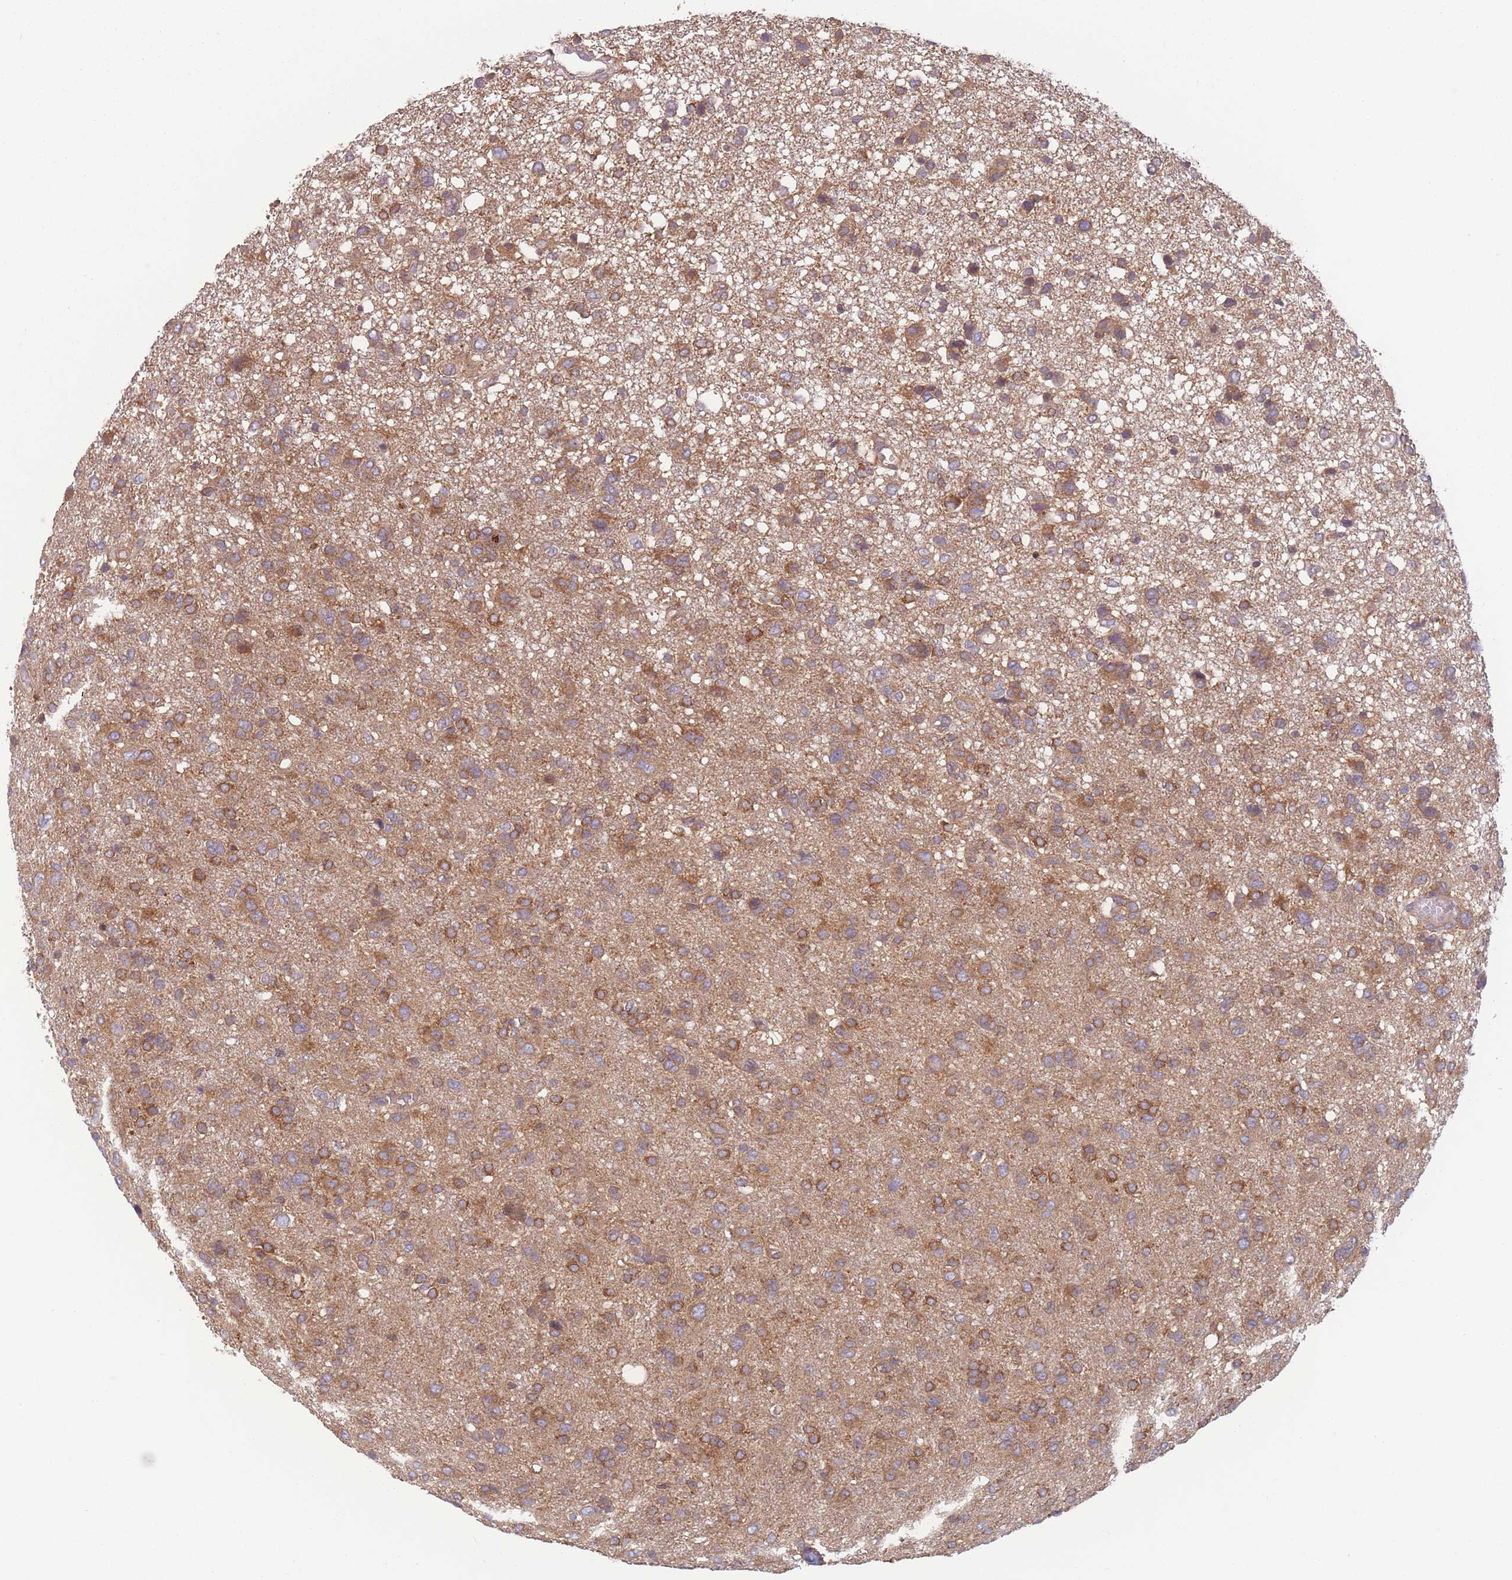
{"staining": {"intensity": "moderate", "quantity": ">75%", "location": "cytoplasmic/membranous"}, "tissue": "glioma", "cell_type": "Tumor cells", "image_type": "cancer", "snomed": [{"axis": "morphology", "description": "Glioma, malignant, High grade"}, {"axis": "topography", "description": "Brain"}], "caption": "Glioma stained with immunohistochemistry displays moderate cytoplasmic/membranous positivity in approximately >75% of tumor cells.", "gene": "WASHC2A", "patient": {"sex": "female", "age": 59}}